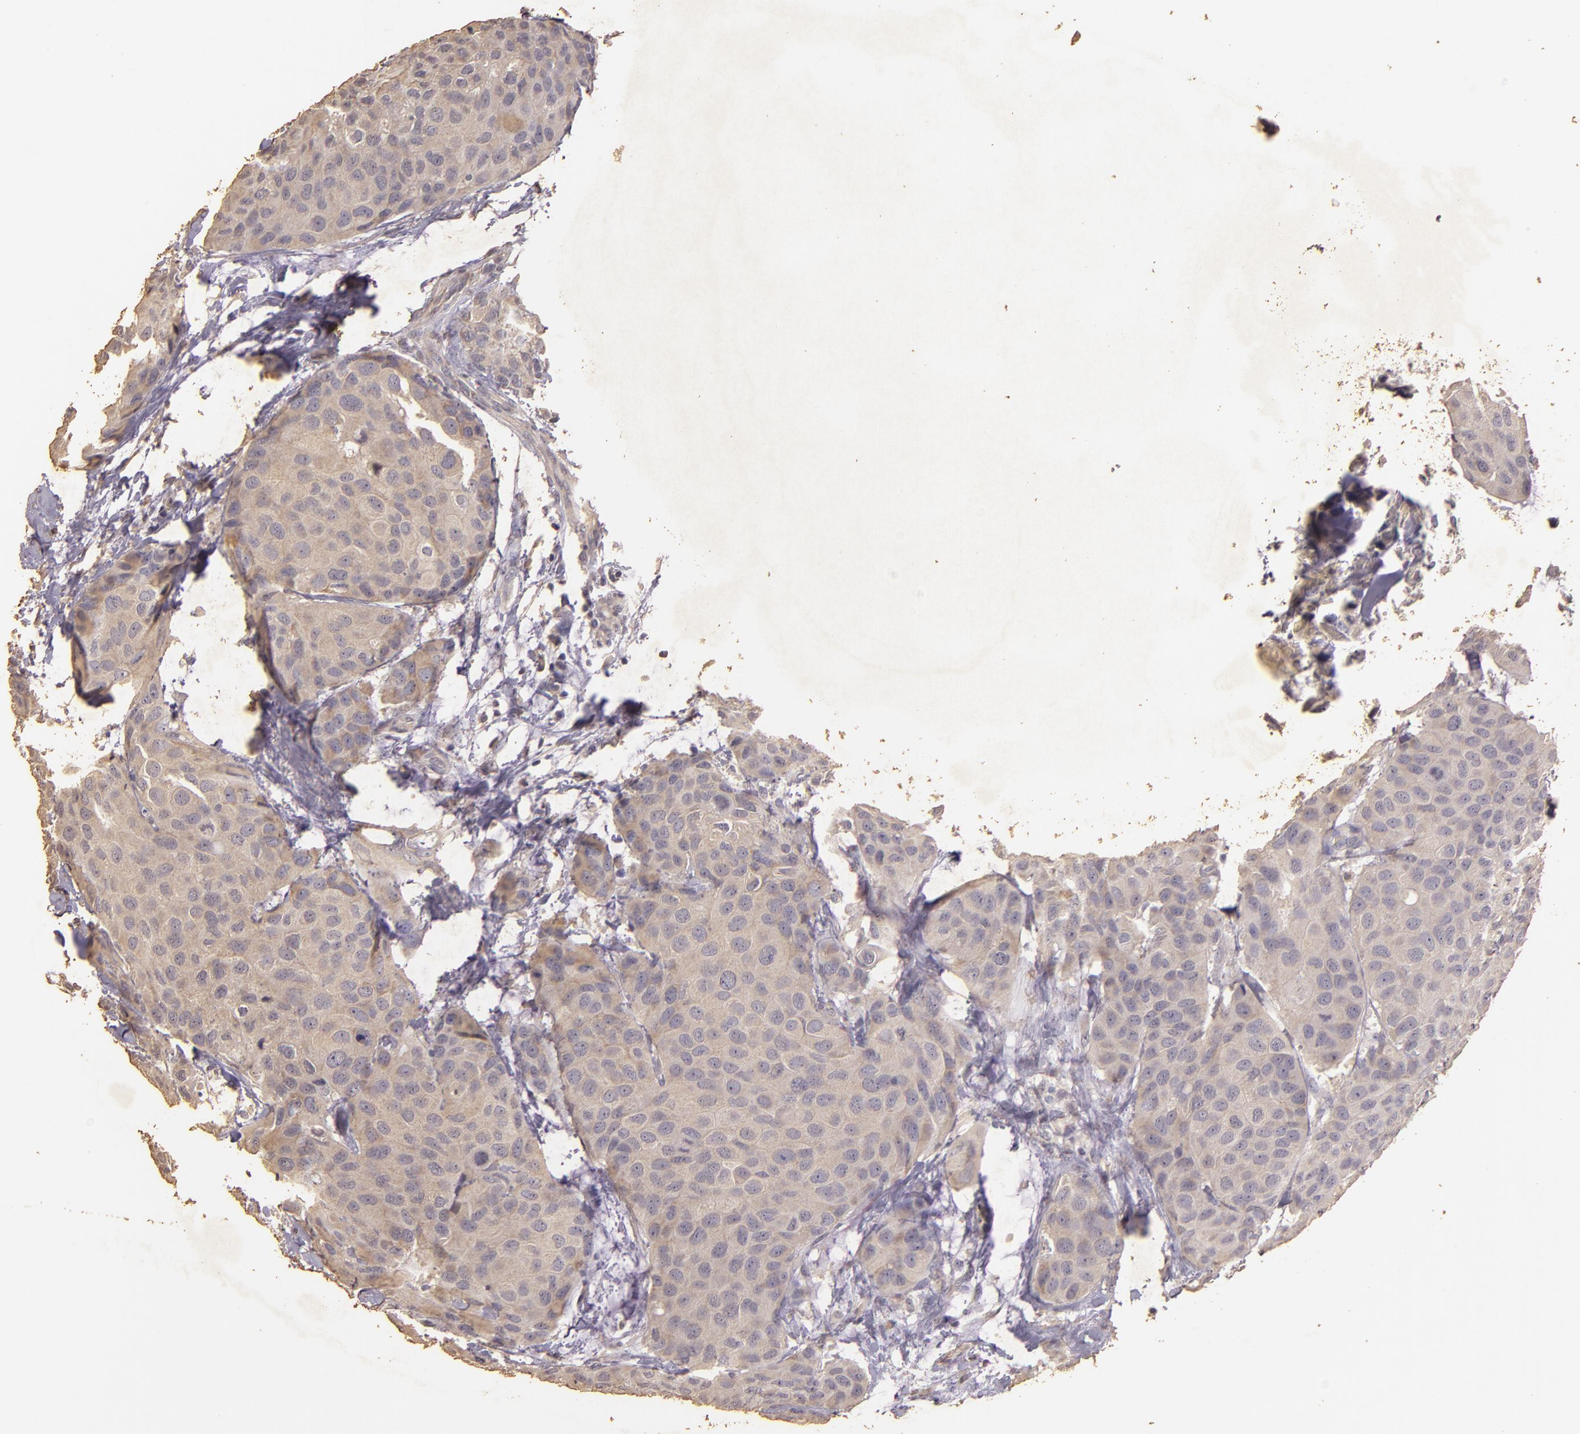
{"staining": {"intensity": "weak", "quantity": ">75%", "location": "cytoplasmic/membranous"}, "tissue": "breast cancer", "cell_type": "Tumor cells", "image_type": "cancer", "snomed": [{"axis": "morphology", "description": "Duct carcinoma"}, {"axis": "topography", "description": "Breast"}], "caption": "The photomicrograph exhibits immunohistochemical staining of breast cancer. There is weak cytoplasmic/membranous positivity is seen in about >75% of tumor cells. The protein is shown in brown color, while the nuclei are stained blue.", "gene": "BCL2L13", "patient": {"sex": "female", "age": 68}}